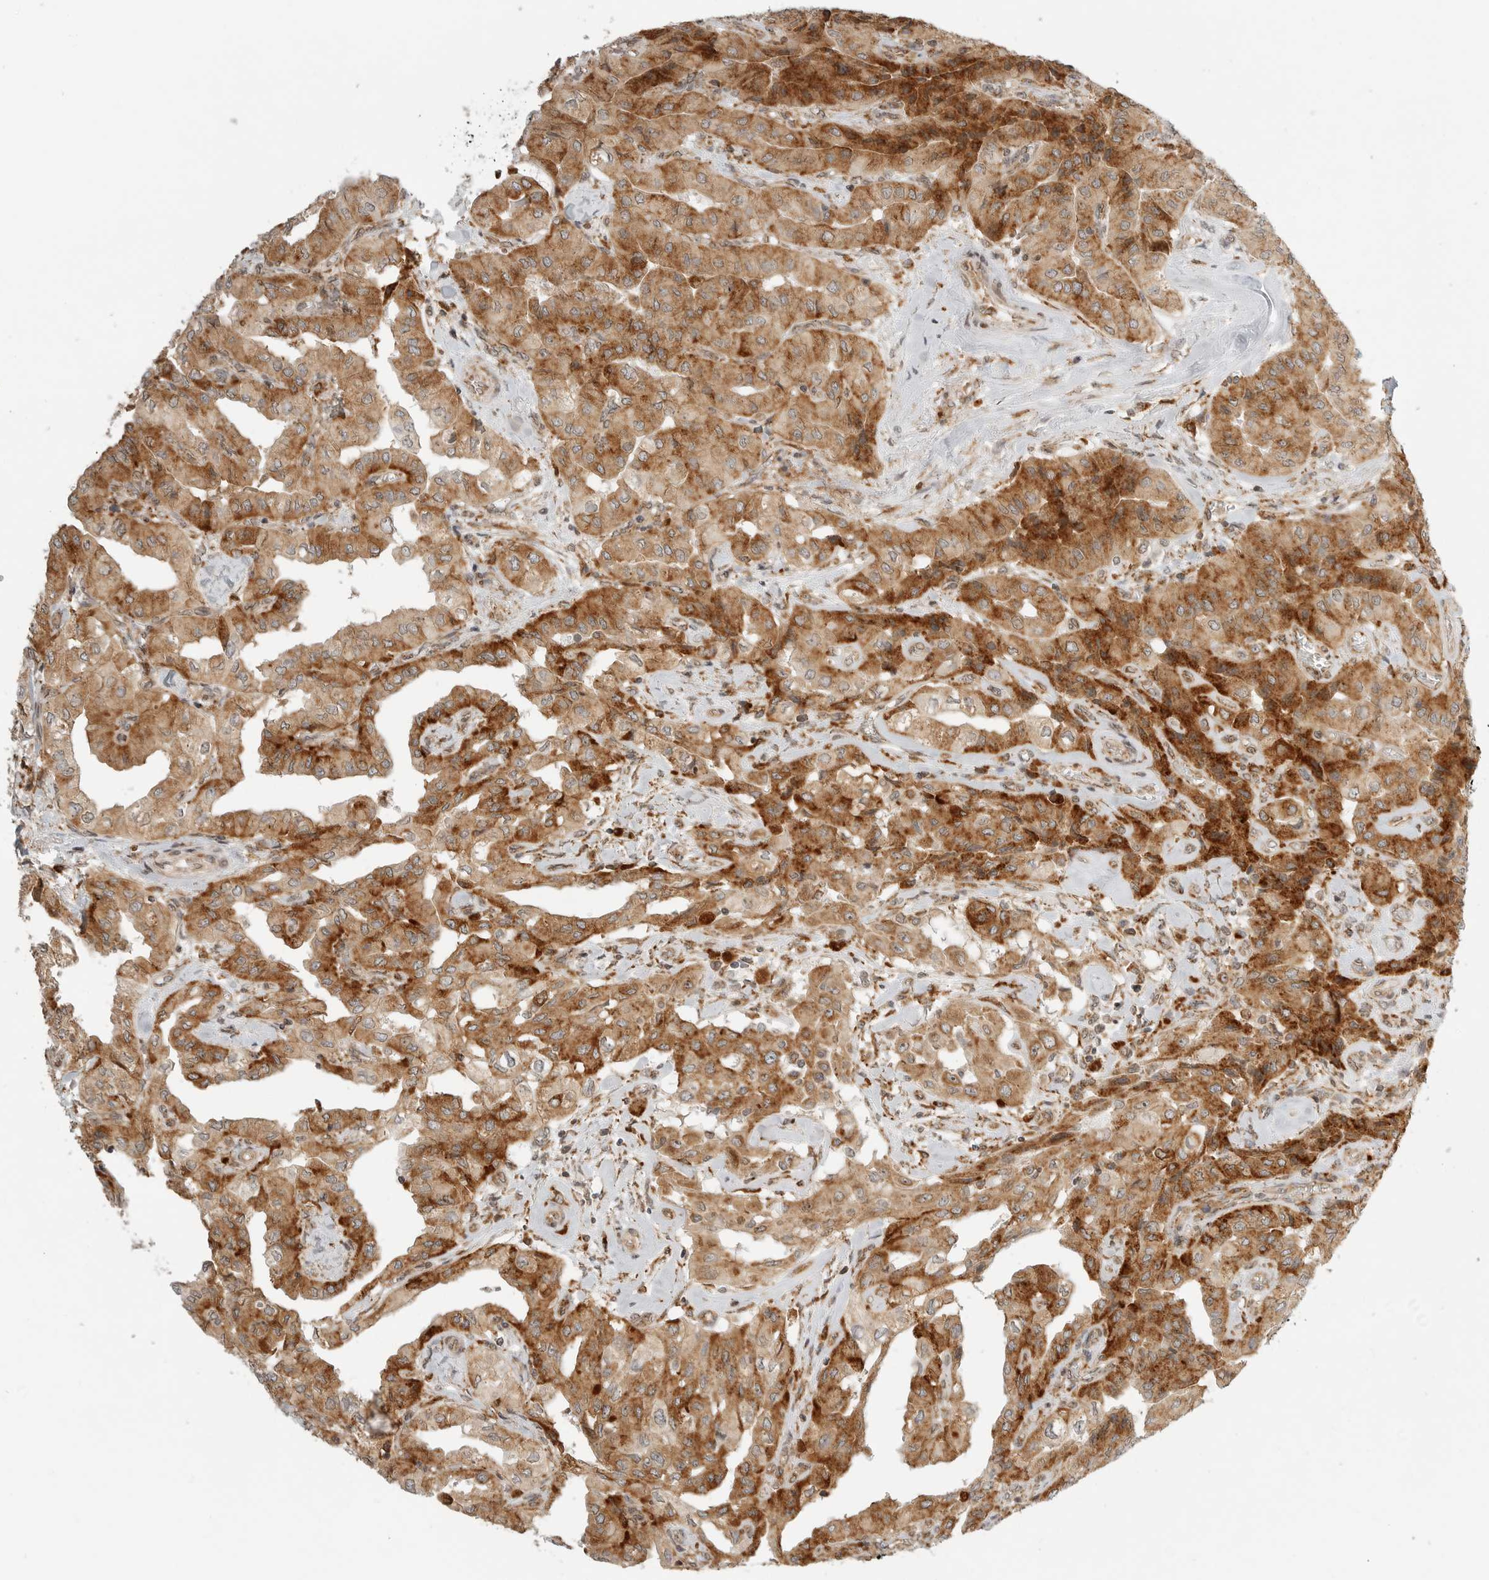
{"staining": {"intensity": "moderate", "quantity": ">75%", "location": "cytoplasmic/membranous"}, "tissue": "thyroid cancer", "cell_type": "Tumor cells", "image_type": "cancer", "snomed": [{"axis": "morphology", "description": "Papillary adenocarcinoma, NOS"}, {"axis": "topography", "description": "Thyroid gland"}], "caption": "Immunohistochemistry (IHC) (DAB (3,3'-diaminobenzidine)) staining of human thyroid cancer shows moderate cytoplasmic/membranous protein staining in about >75% of tumor cells.", "gene": "IDUA", "patient": {"sex": "female", "age": 59}}